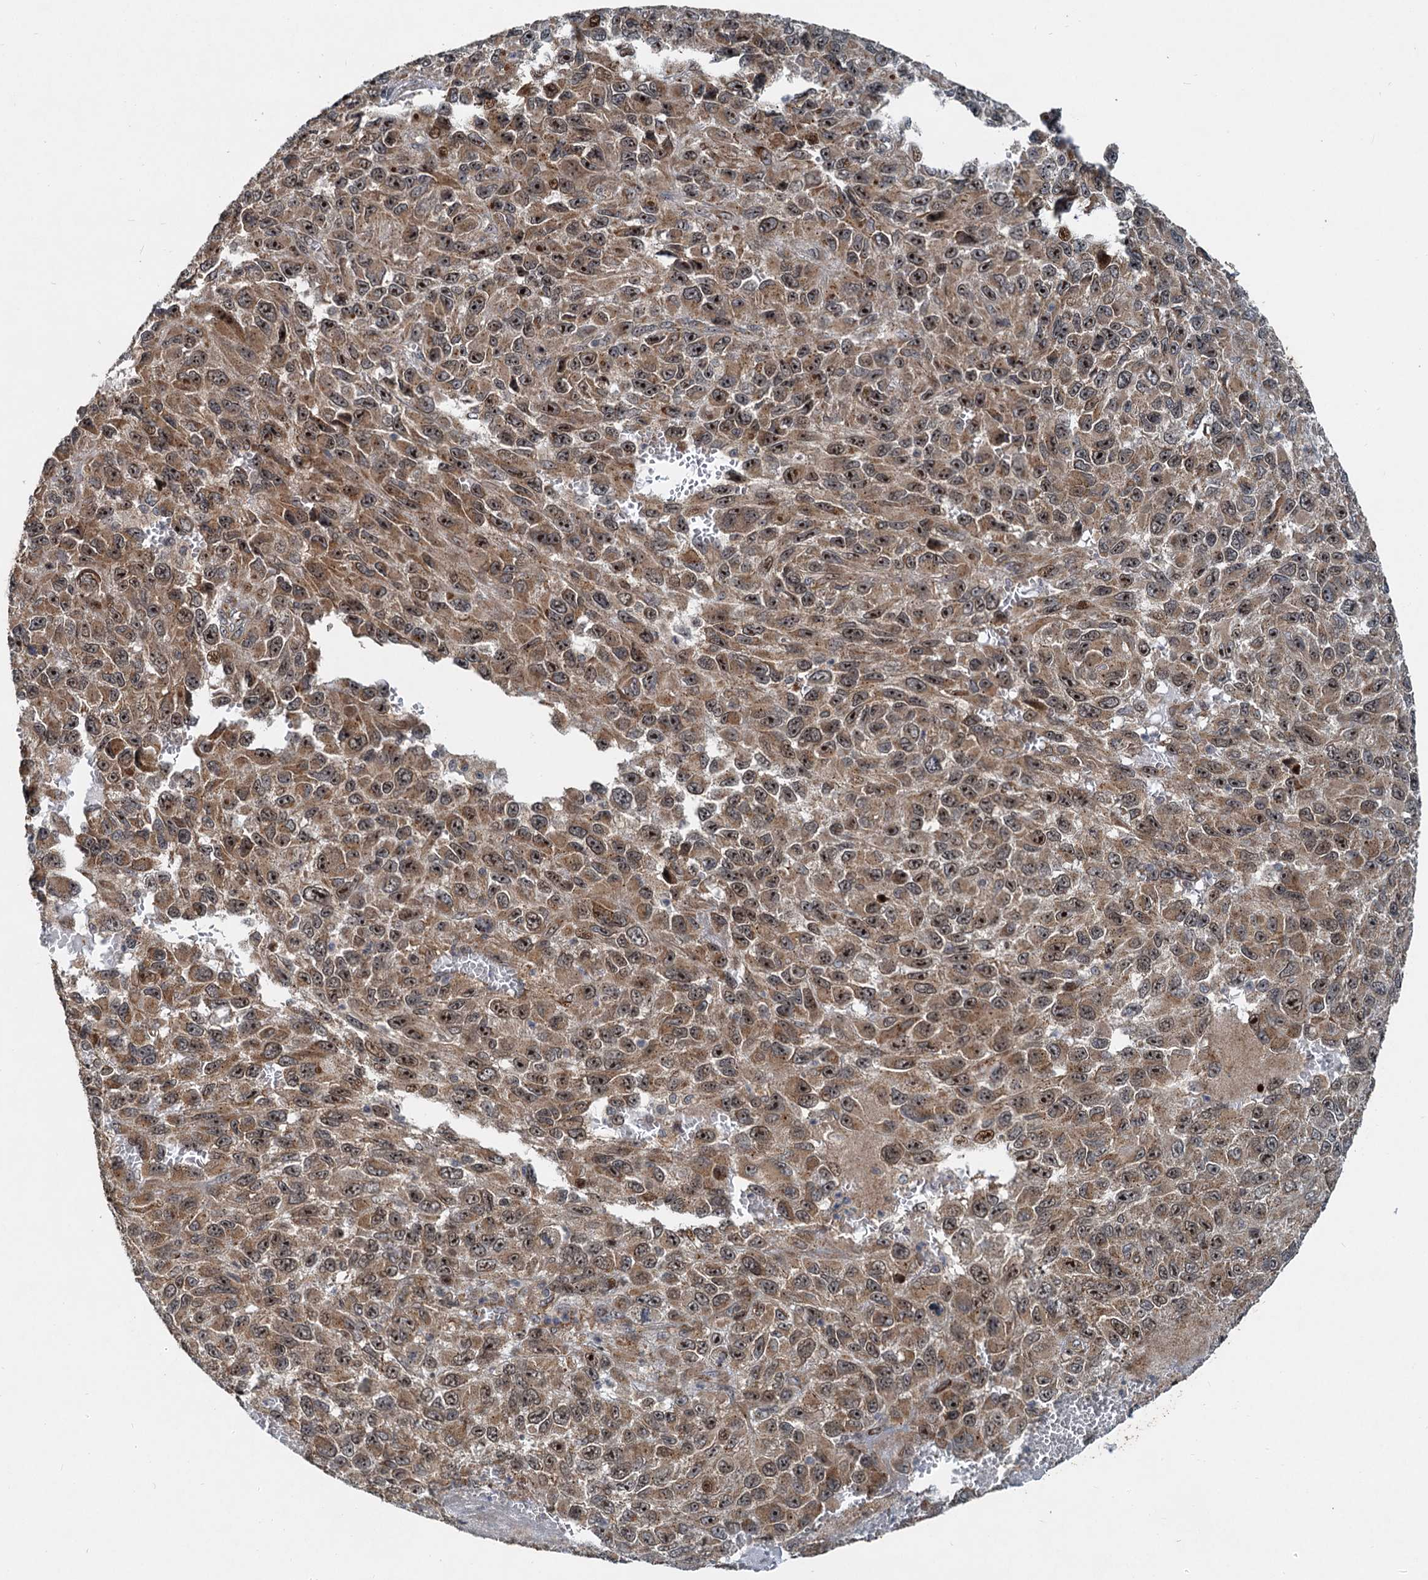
{"staining": {"intensity": "moderate", "quantity": ">75%", "location": "cytoplasmic/membranous"}, "tissue": "melanoma", "cell_type": "Tumor cells", "image_type": "cancer", "snomed": [{"axis": "morphology", "description": "Normal tissue, NOS"}, {"axis": "morphology", "description": "Malignant melanoma, NOS"}, {"axis": "topography", "description": "Skin"}], "caption": "Melanoma stained with a protein marker demonstrates moderate staining in tumor cells.", "gene": "CEP68", "patient": {"sex": "female", "age": 96}}